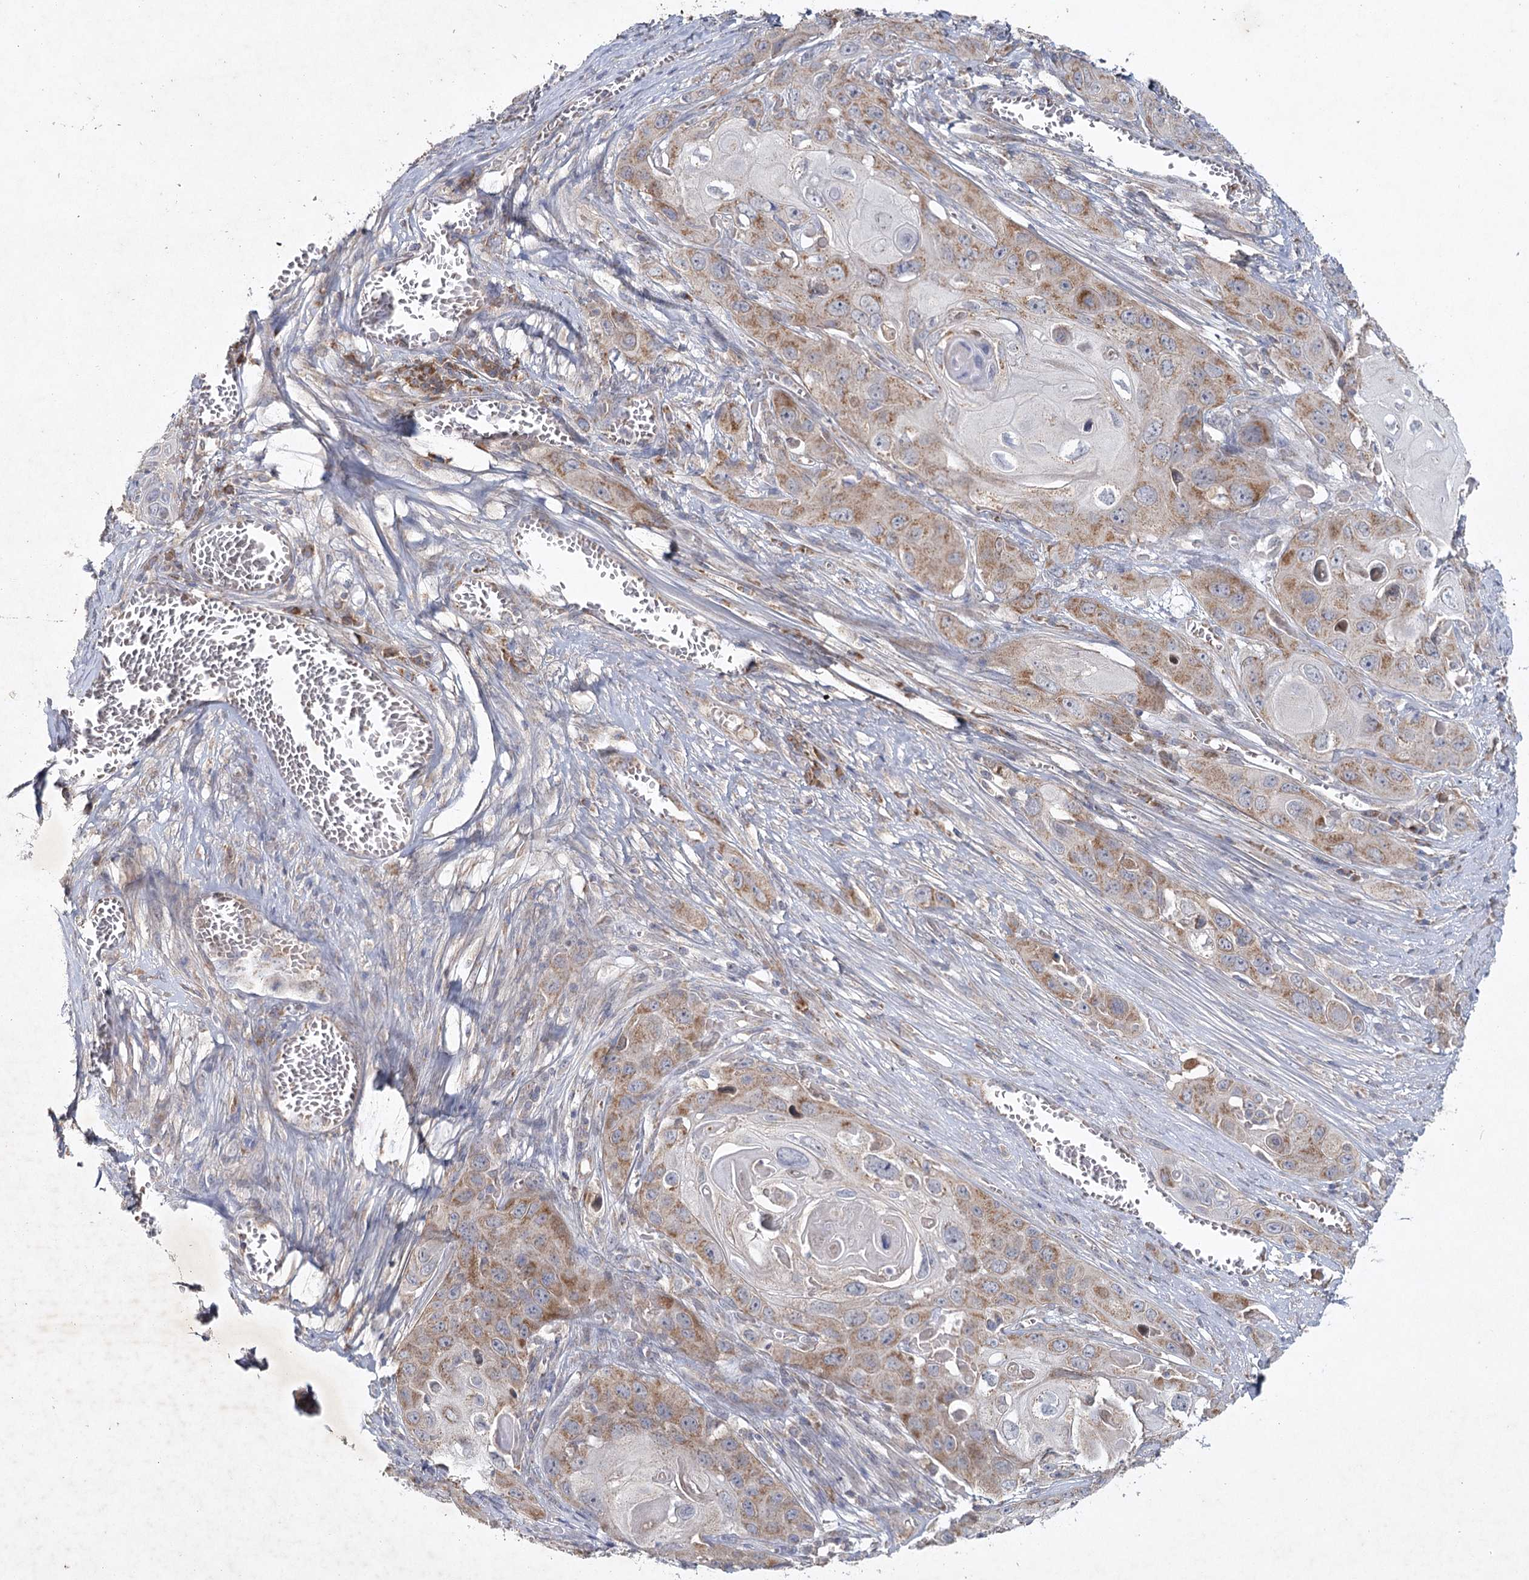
{"staining": {"intensity": "moderate", "quantity": "25%-75%", "location": "cytoplasmic/membranous"}, "tissue": "skin cancer", "cell_type": "Tumor cells", "image_type": "cancer", "snomed": [{"axis": "morphology", "description": "Squamous cell carcinoma, NOS"}, {"axis": "topography", "description": "Skin"}], "caption": "A histopathology image showing moderate cytoplasmic/membranous positivity in approximately 25%-75% of tumor cells in skin squamous cell carcinoma, as visualized by brown immunohistochemical staining.", "gene": "MRPL44", "patient": {"sex": "male", "age": 55}}